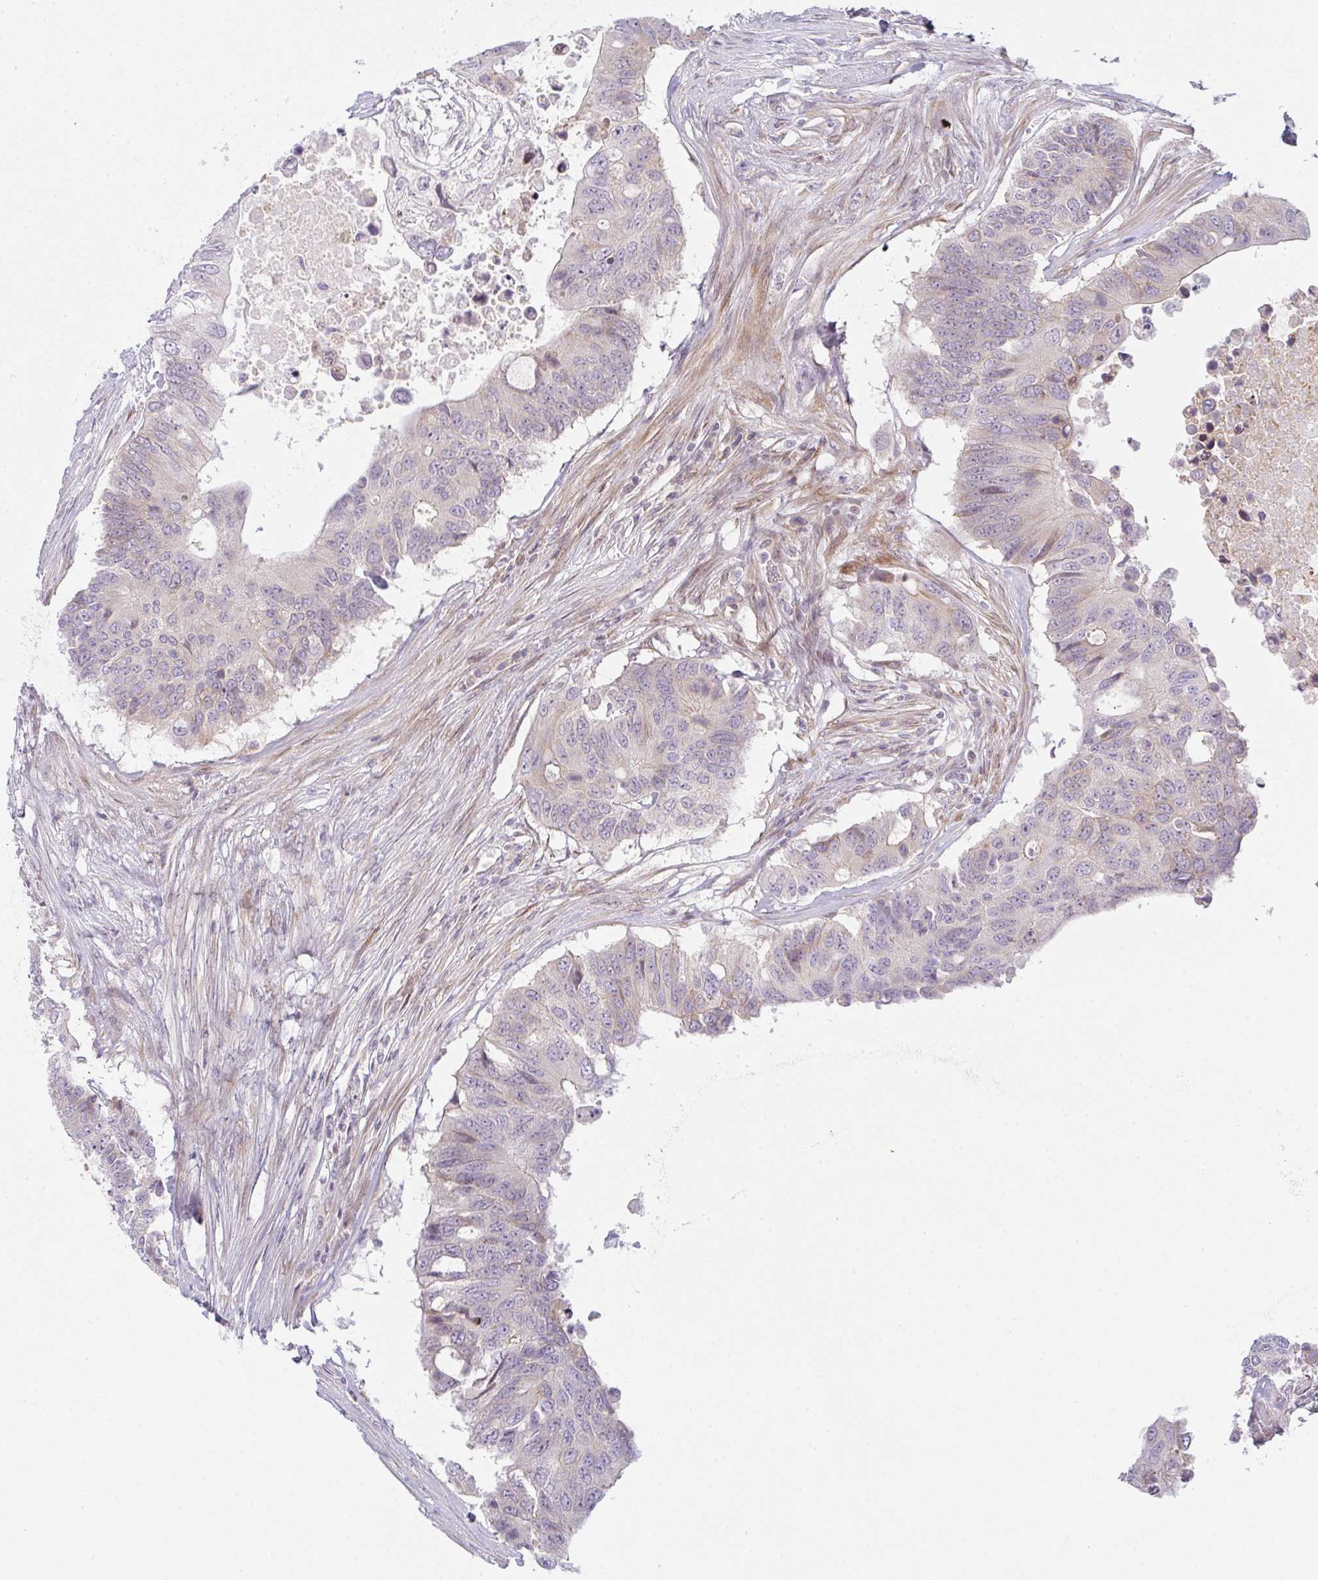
{"staining": {"intensity": "negative", "quantity": "none", "location": "none"}, "tissue": "colorectal cancer", "cell_type": "Tumor cells", "image_type": "cancer", "snomed": [{"axis": "morphology", "description": "Adenocarcinoma, NOS"}, {"axis": "topography", "description": "Colon"}], "caption": "Tumor cells are negative for brown protein staining in colorectal cancer (adenocarcinoma).", "gene": "TMEM237", "patient": {"sex": "male", "age": 71}}